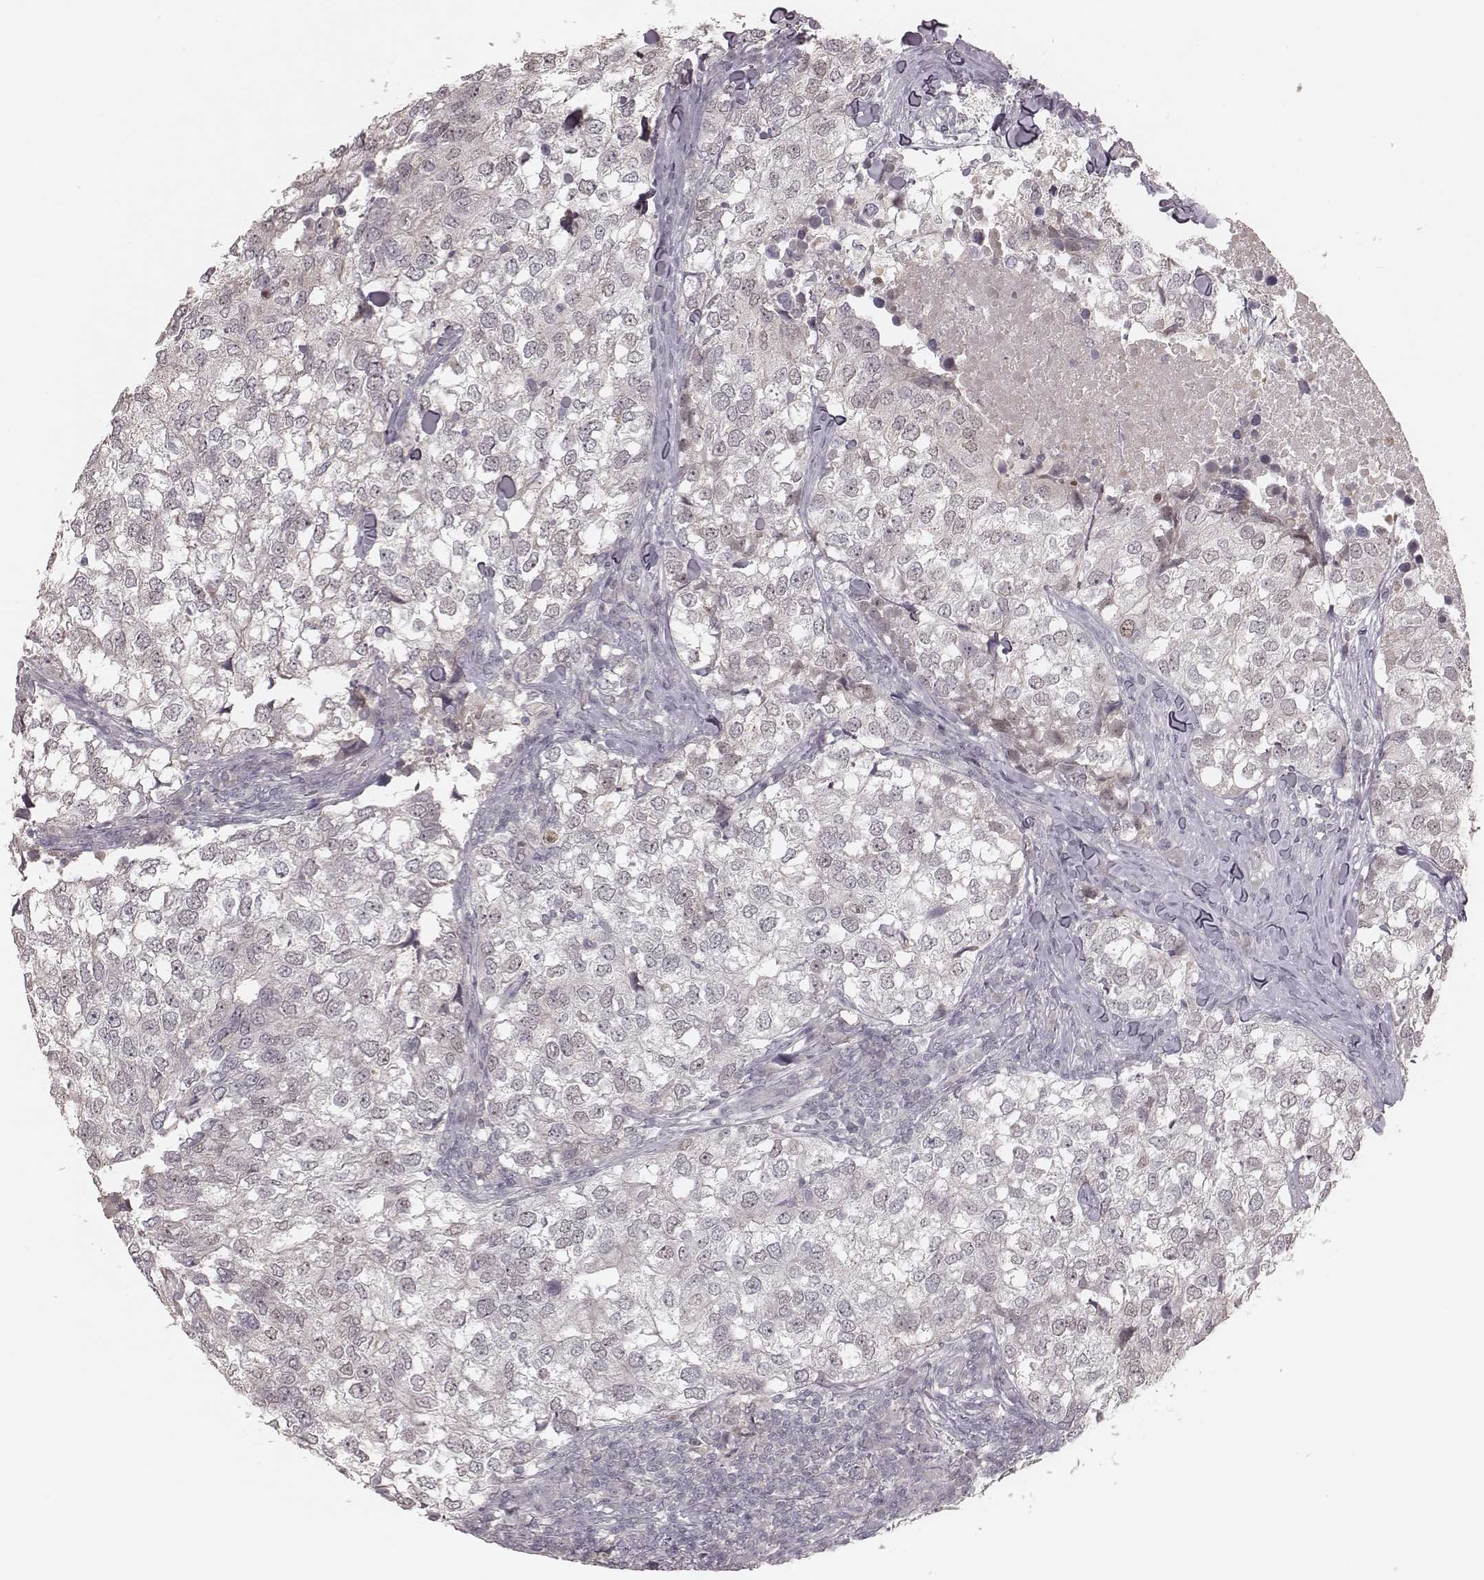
{"staining": {"intensity": "negative", "quantity": "none", "location": "none"}, "tissue": "breast cancer", "cell_type": "Tumor cells", "image_type": "cancer", "snomed": [{"axis": "morphology", "description": "Duct carcinoma"}, {"axis": "topography", "description": "Breast"}], "caption": "IHC of breast intraductal carcinoma displays no positivity in tumor cells.", "gene": "FAM13B", "patient": {"sex": "female", "age": 30}}